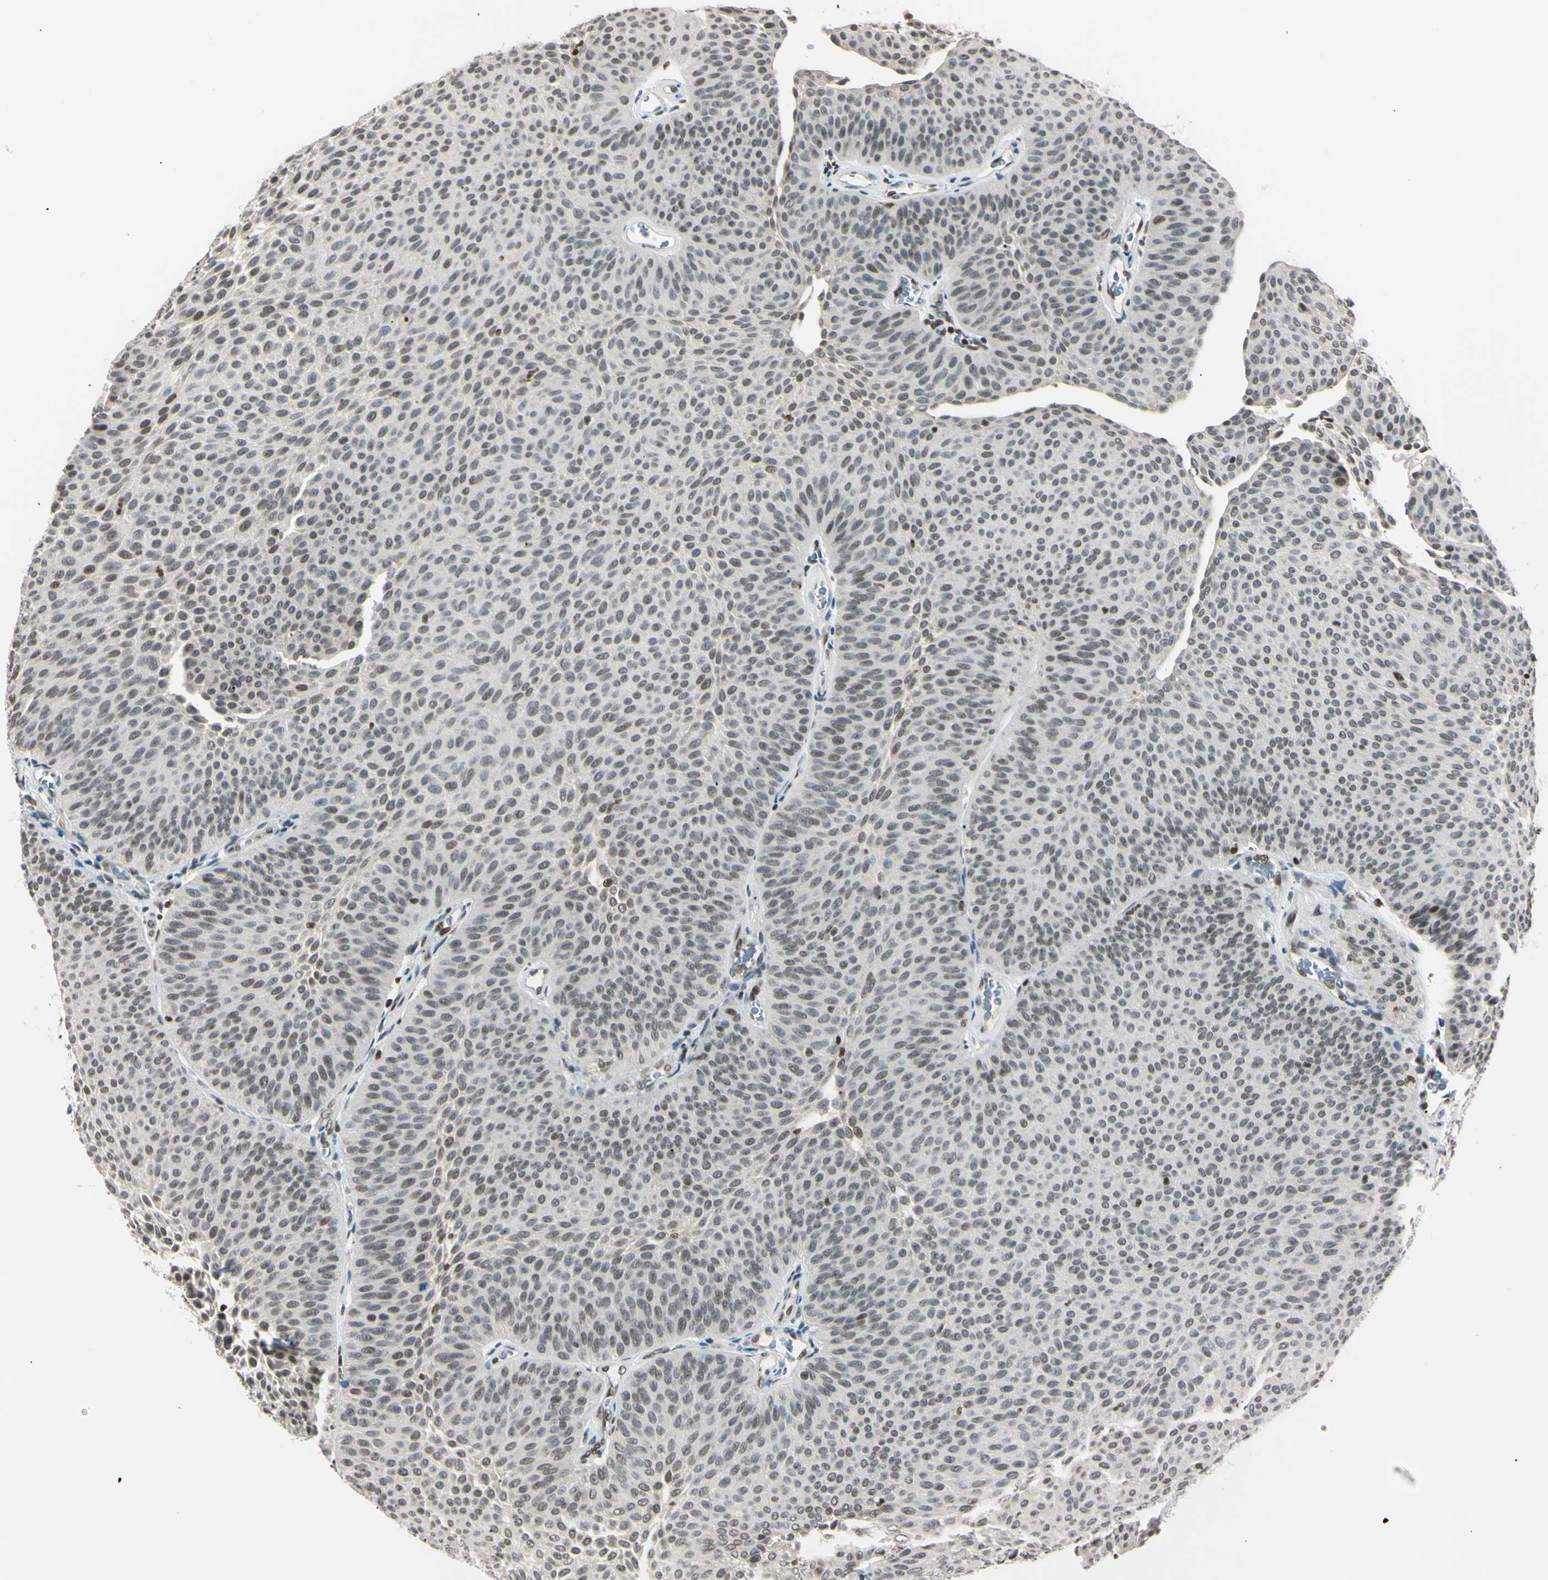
{"staining": {"intensity": "weak", "quantity": ">75%", "location": "nuclear"}, "tissue": "urothelial cancer", "cell_type": "Tumor cells", "image_type": "cancer", "snomed": [{"axis": "morphology", "description": "Urothelial carcinoma, Low grade"}, {"axis": "topography", "description": "Urinary bladder"}], "caption": "Approximately >75% of tumor cells in human low-grade urothelial carcinoma demonstrate weak nuclear protein staining as visualized by brown immunohistochemical staining.", "gene": "C1orf174", "patient": {"sex": "female", "age": 60}}